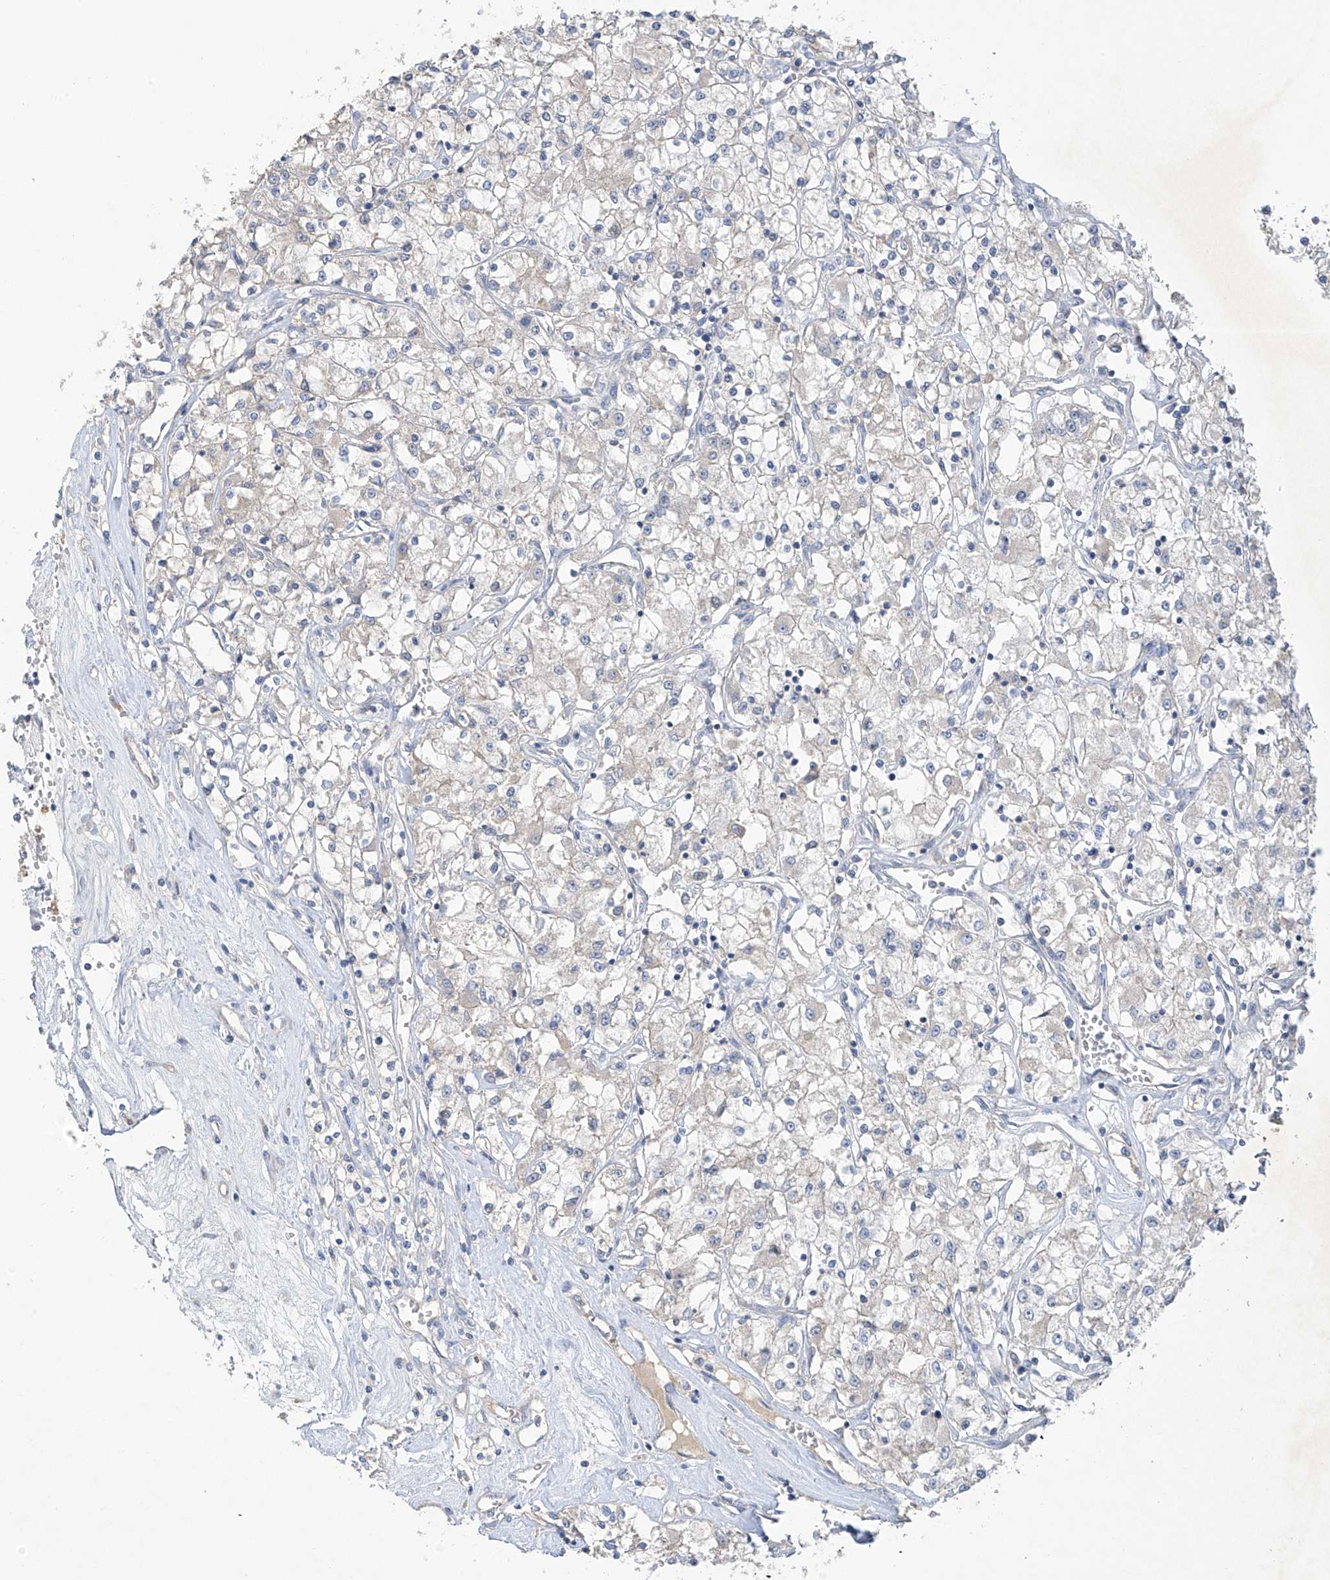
{"staining": {"intensity": "negative", "quantity": "none", "location": "none"}, "tissue": "renal cancer", "cell_type": "Tumor cells", "image_type": "cancer", "snomed": [{"axis": "morphology", "description": "Adenocarcinoma, NOS"}, {"axis": "topography", "description": "Kidney"}], "caption": "Adenocarcinoma (renal) was stained to show a protein in brown. There is no significant expression in tumor cells. (DAB (3,3'-diaminobenzidine) immunohistochemistry (IHC) with hematoxylin counter stain).", "gene": "PRSS12", "patient": {"sex": "female", "age": 59}}